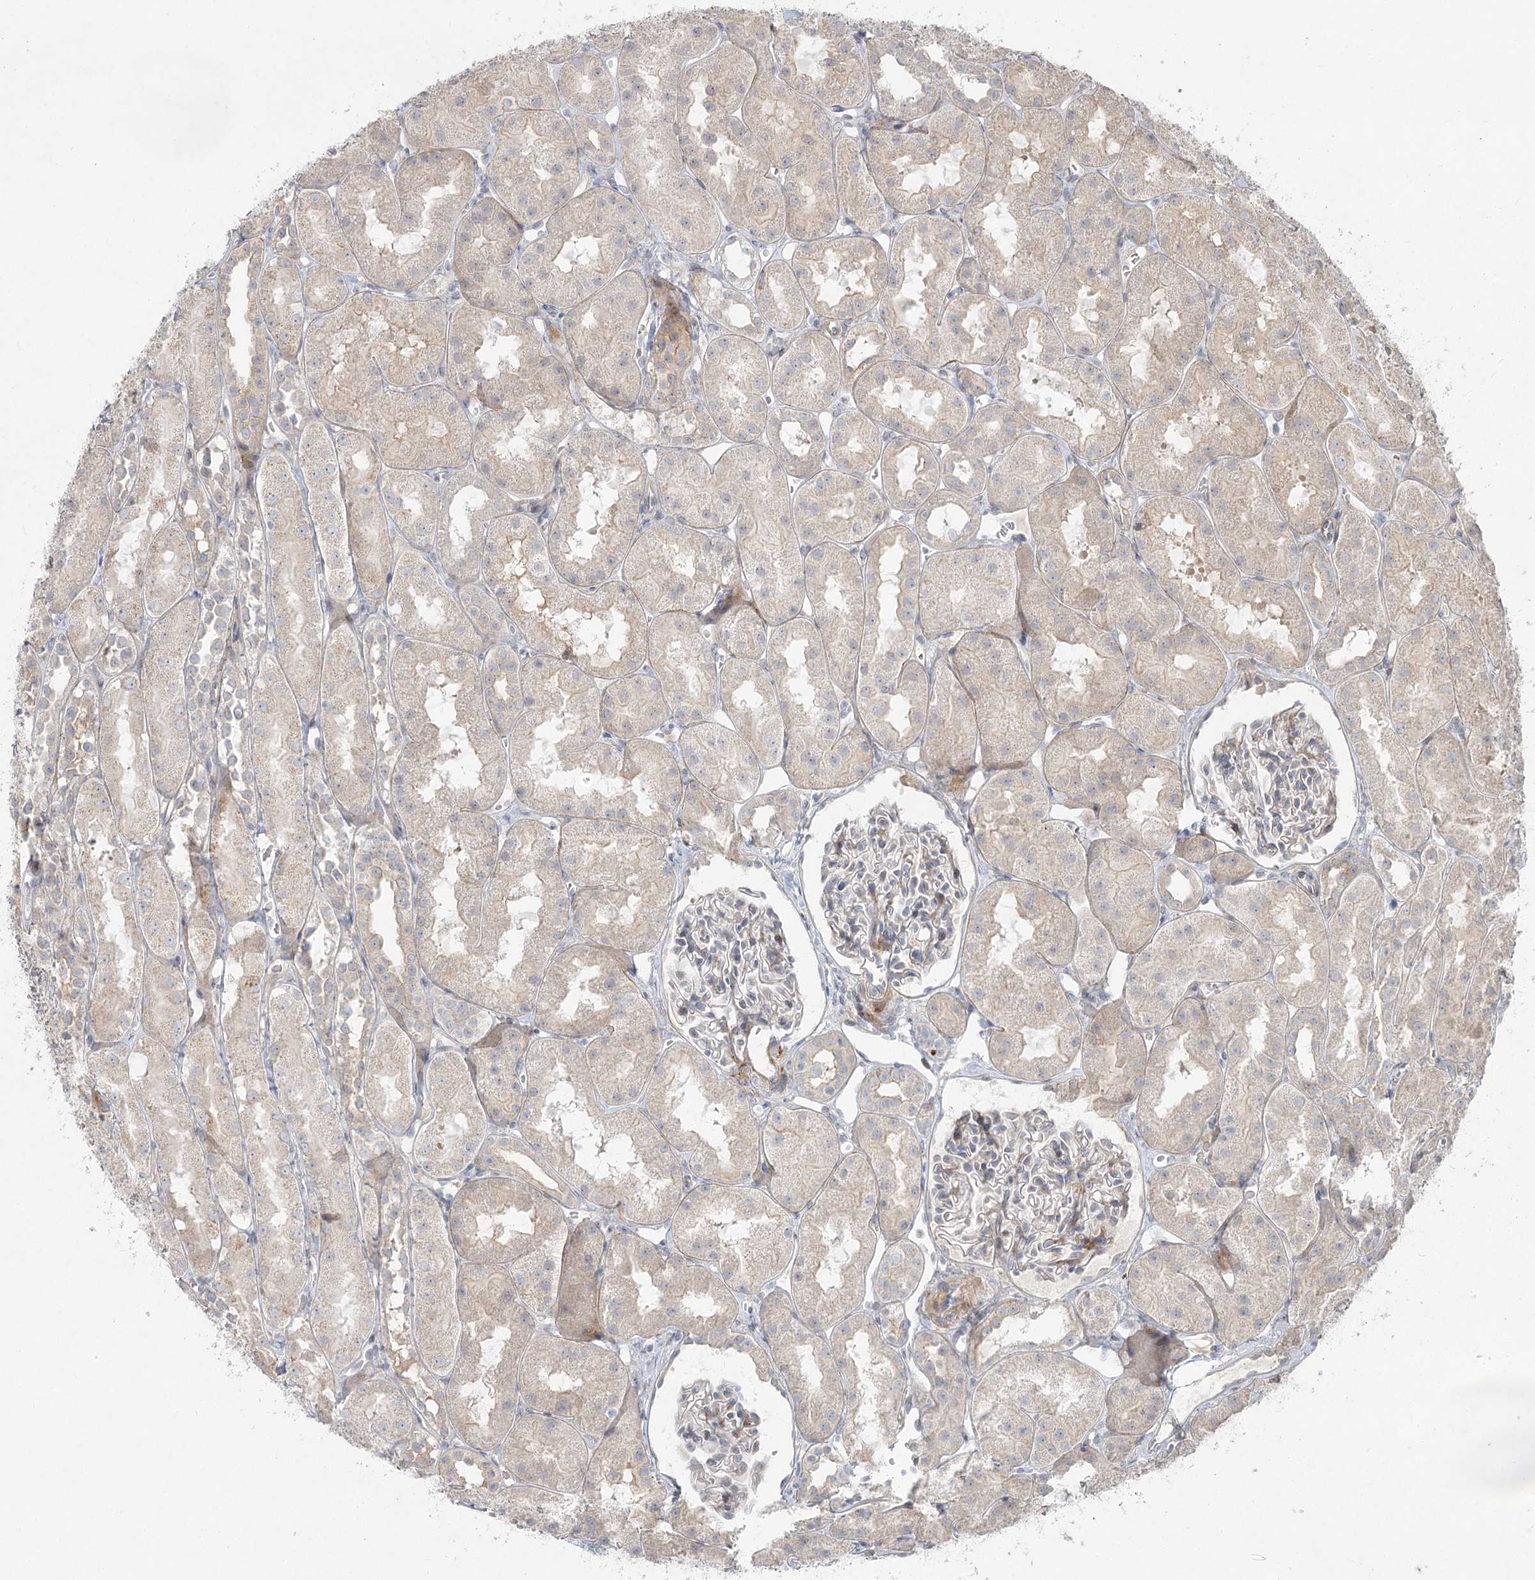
{"staining": {"intensity": "weak", "quantity": "<25%", "location": "cytoplasmic/membranous"}, "tissue": "kidney", "cell_type": "Cells in glomeruli", "image_type": "normal", "snomed": [{"axis": "morphology", "description": "Normal tissue, NOS"}, {"axis": "topography", "description": "Kidney"}, {"axis": "topography", "description": "Urinary bladder"}], "caption": "Immunohistochemical staining of unremarkable human kidney demonstrates no significant staining in cells in glomeruli. Nuclei are stained in blue.", "gene": "LRP2BP", "patient": {"sex": "male", "age": 16}}